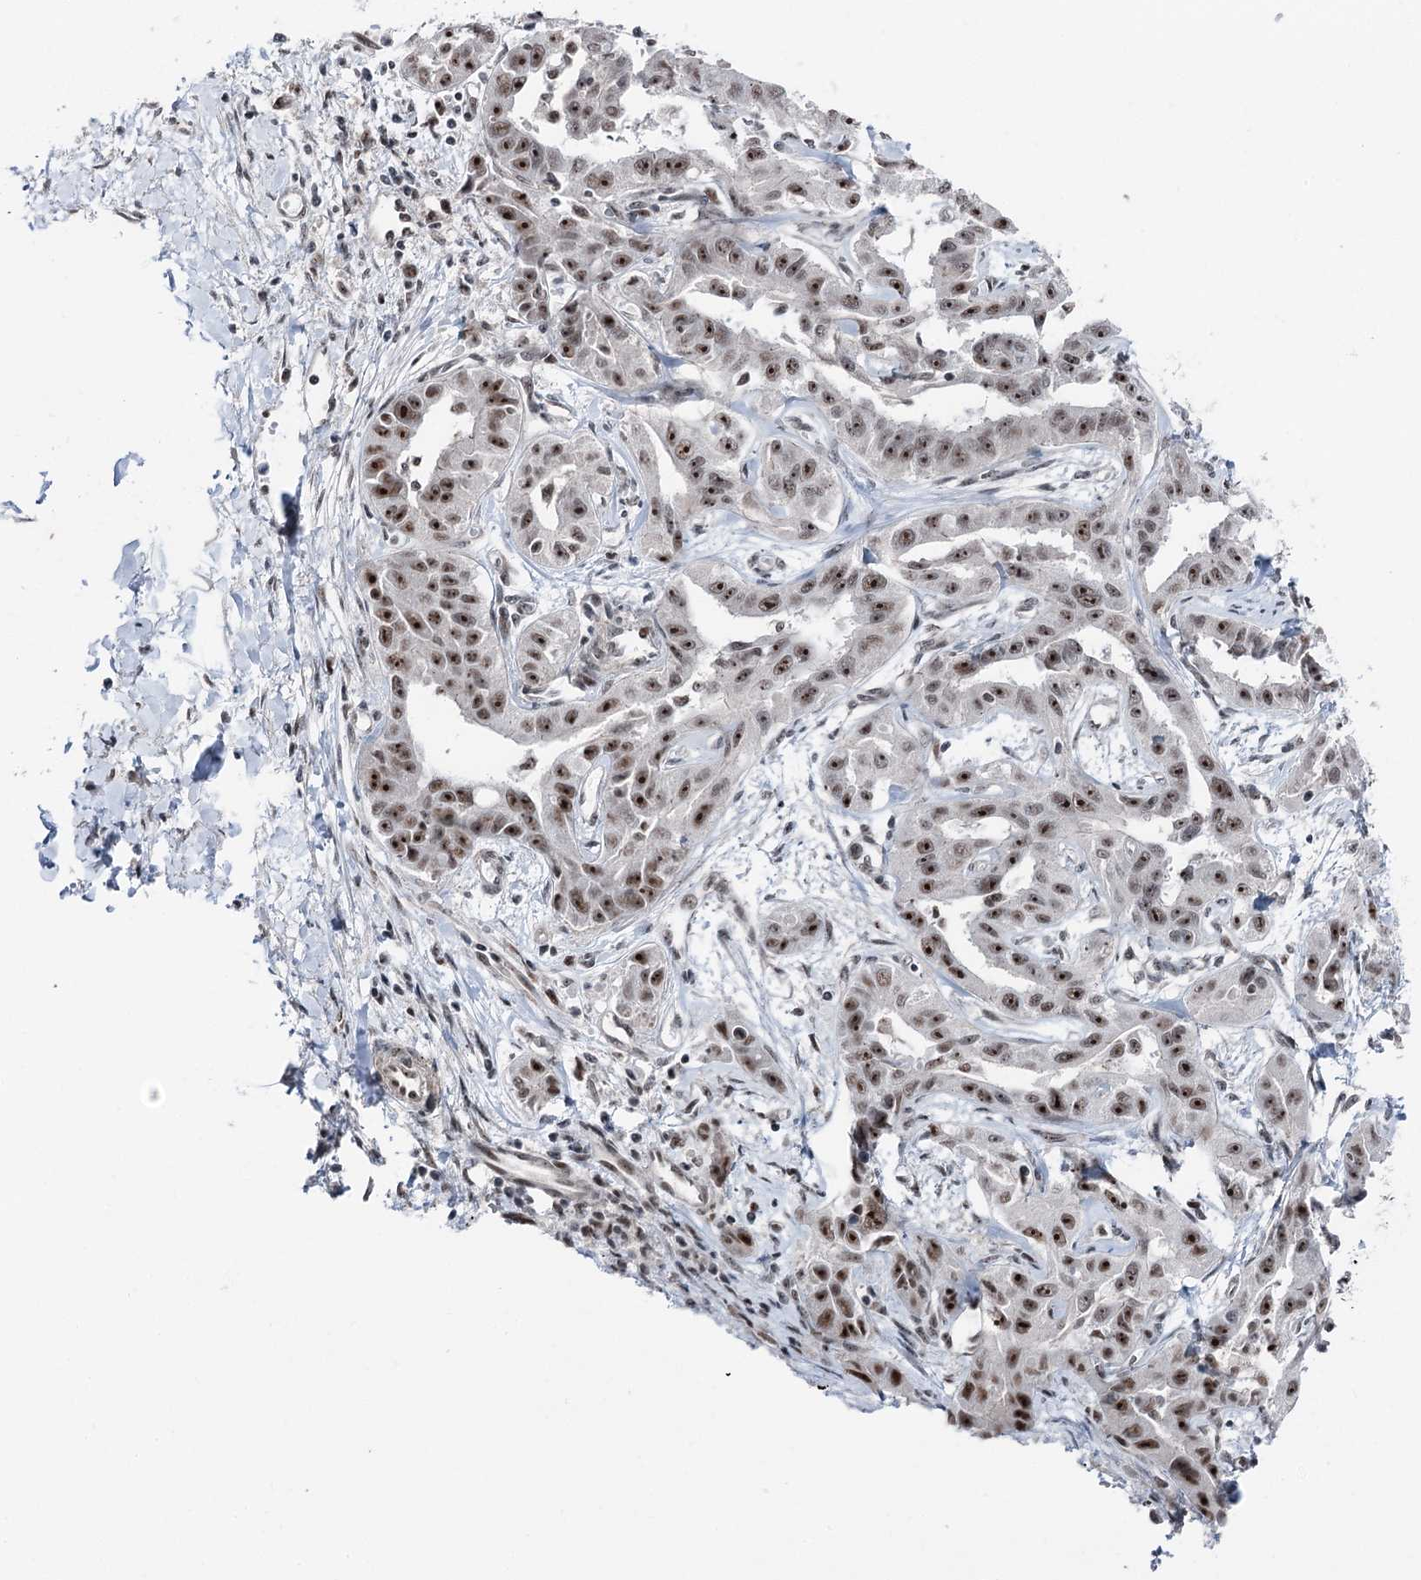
{"staining": {"intensity": "moderate", "quantity": "25%-75%", "location": "nuclear"}, "tissue": "liver cancer", "cell_type": "Tumor cells", "image_type": "cancer", "snomed": [{"axis": "morphology", "description": "Cholangiocarcinoma"}, {"axis": "topography", "description": "Liver"}], "caption": "IHC of human liver cancer (cholangiocarcinoma) shows medium levels of moderate nuclear staining in approximately 25%-75% of tumor cells.", "gene": "POLR2H", "patient": {"sex": "male", "age": 59}}